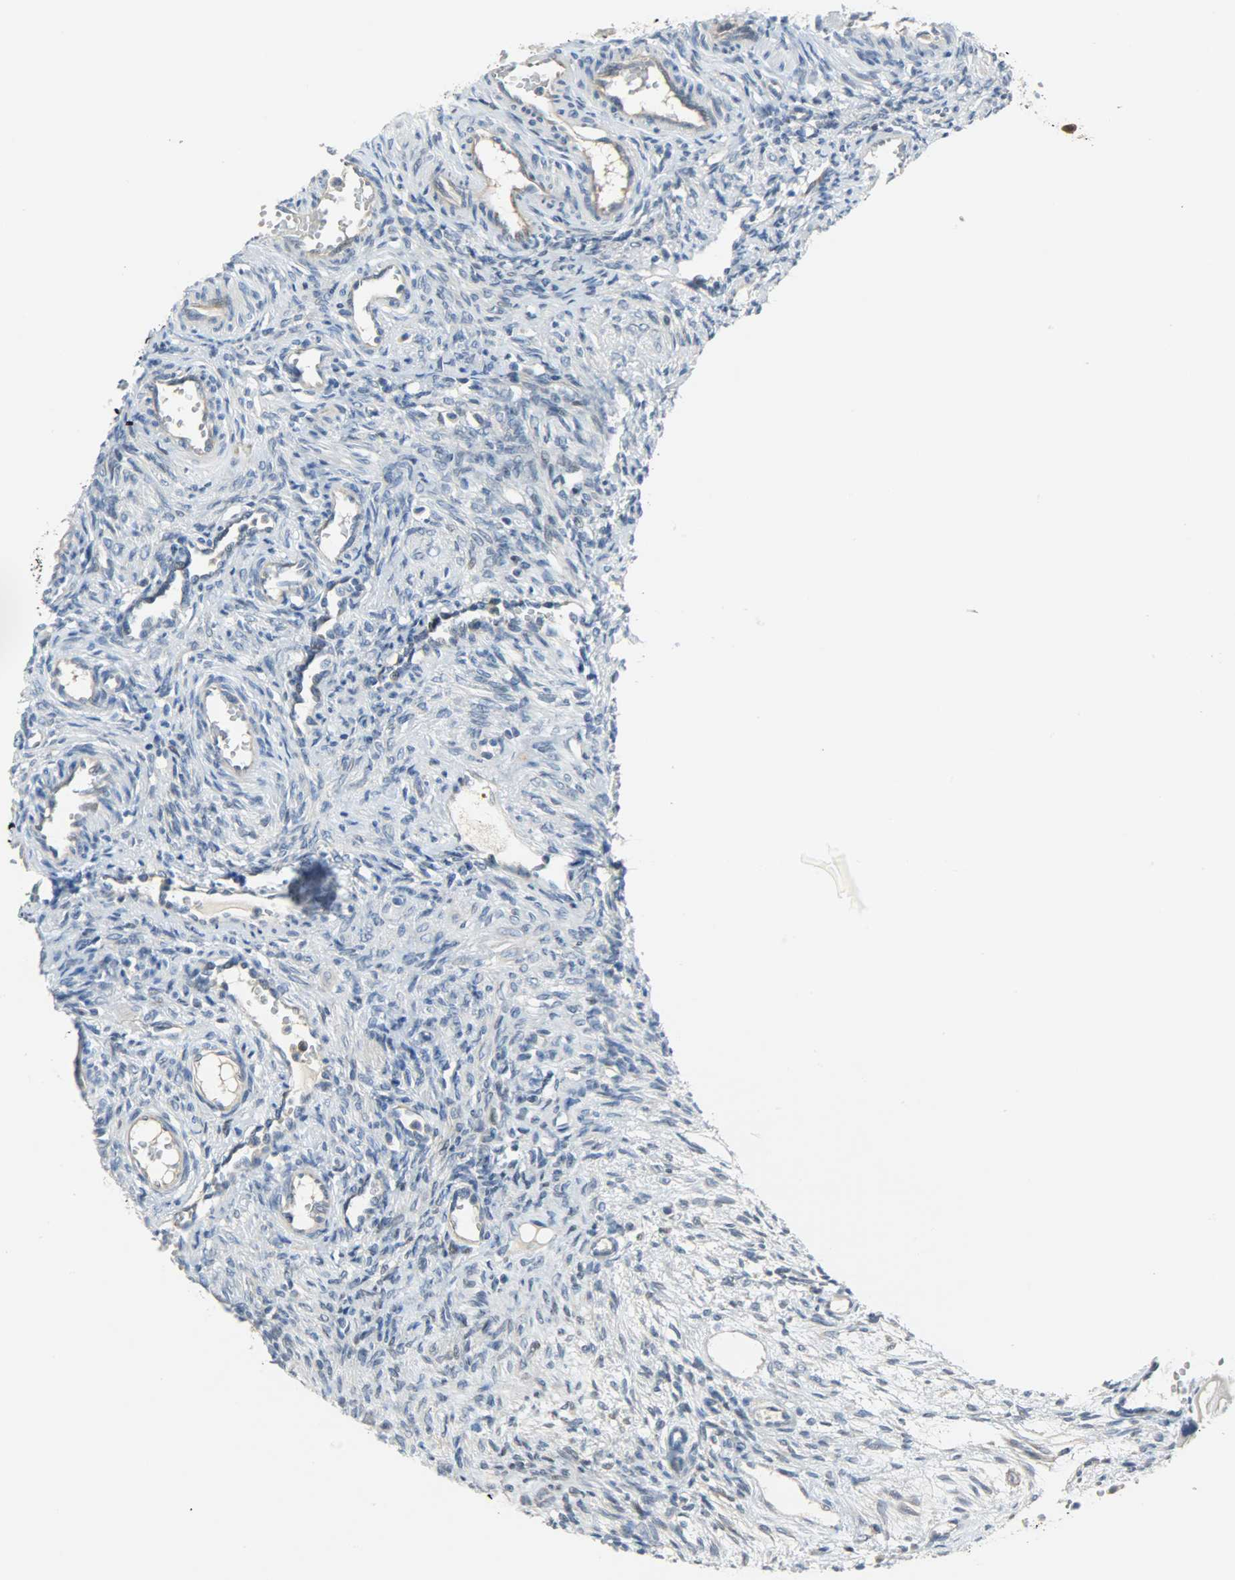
{"staining": {"intensity": "negative", "quantity": "none", "location": "none"}, "tissue": "ovary", "cell_type": "Ovarian stroma cells", "image_type": "normal", "snomed": [{"axis": "morphology", "description": "Normal tissue, NOS"}, {"axis": "topography", "description": "Ovary"}], "caption": "Immunohistochemistry (IHC) of normal ovary shows no staining in ovarian stroma cells. Nuclei are stained in blue.", "gene": "EIF4EBP1", "patient": {"sex": "female", "age": 33}}